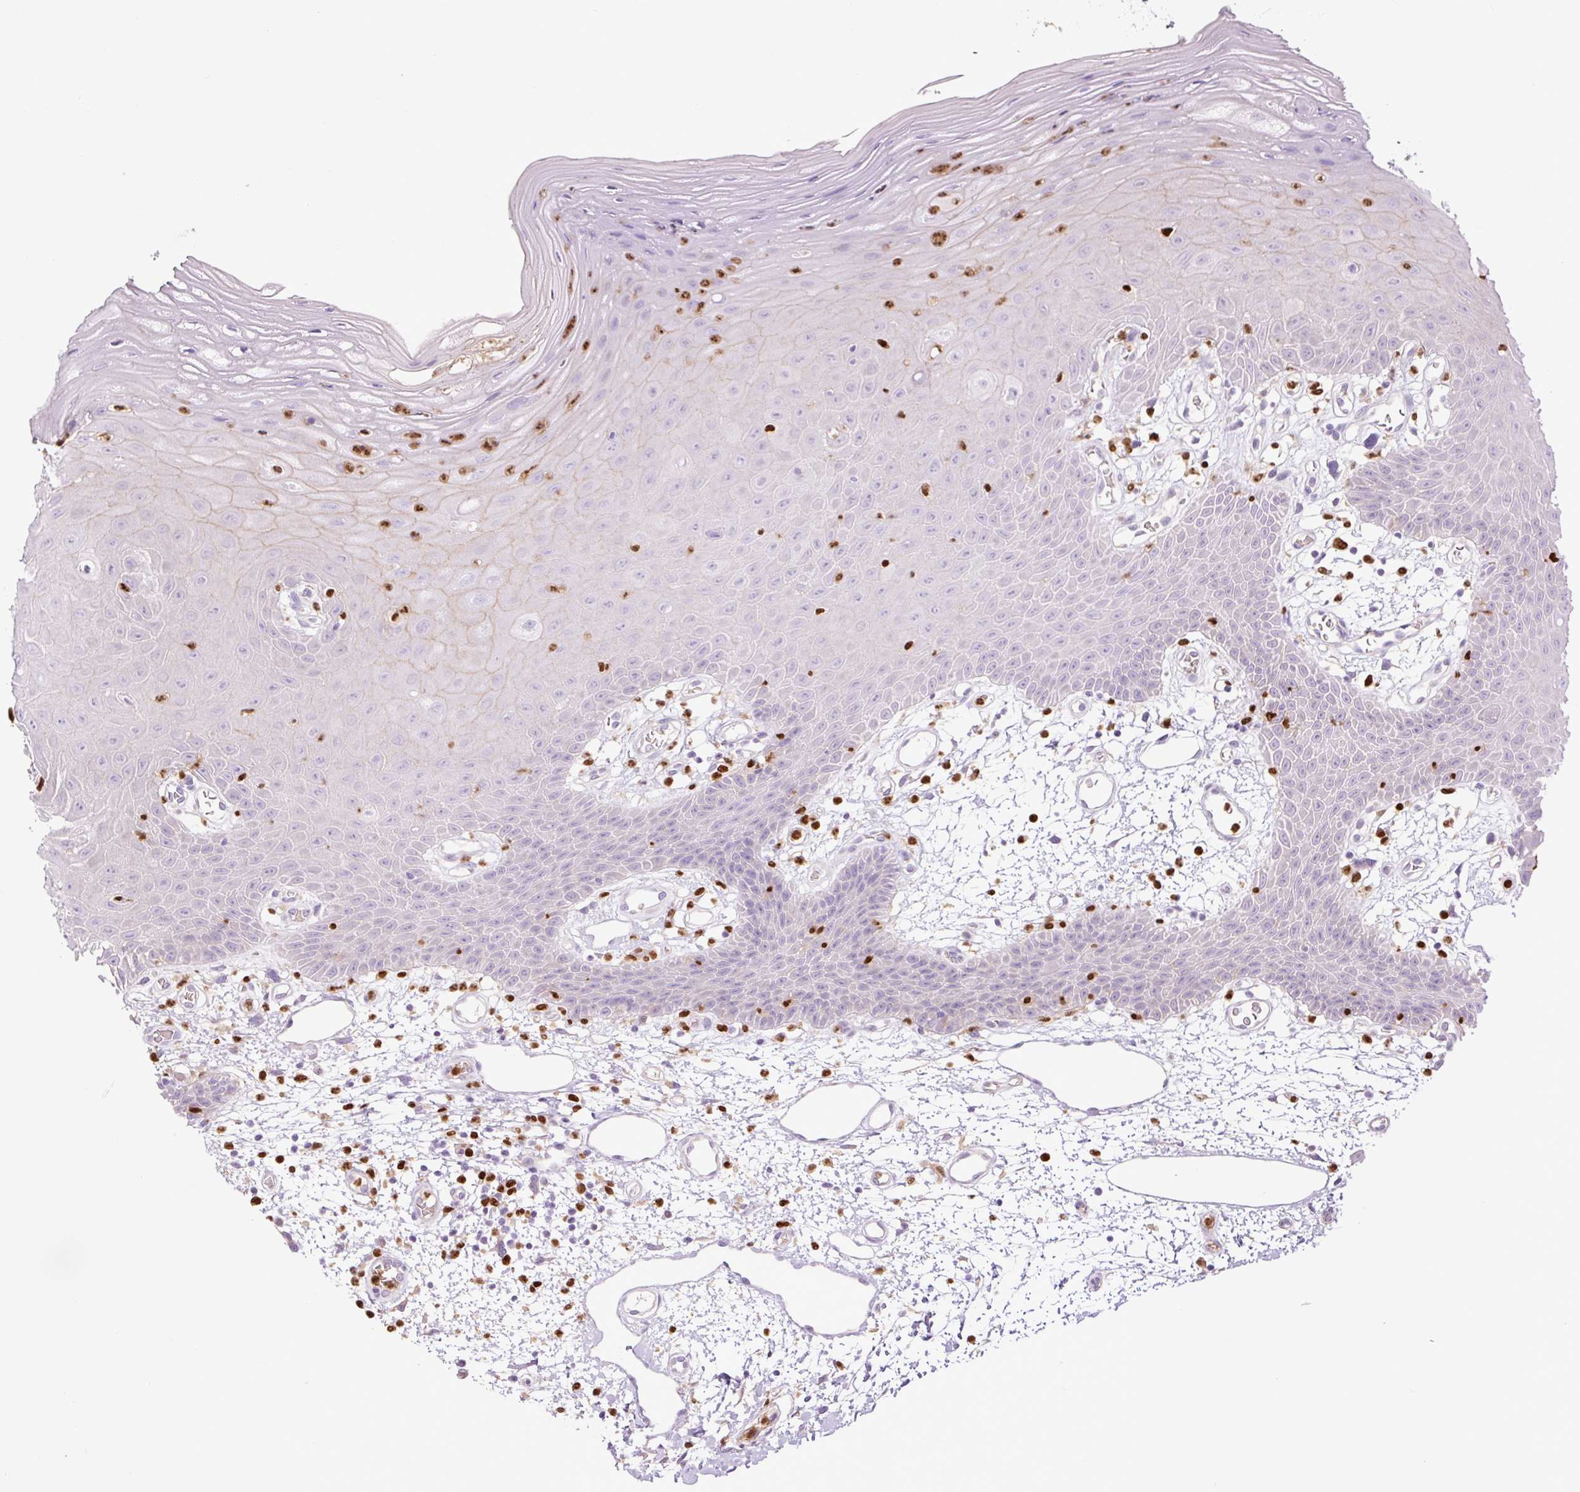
{"staining": {"intensity": "negative", "quantity": "none", "location": "none"}, "tissue": "oral mucosa", "cell_type": "Squamous epithelial cells", "image_type": "normal", "snomed": [{"axis": "morphology", "description": "Normal tissue, NOS"}, {"axis": "topography", "description": "Oral tissue"}], "caption": "High power microscopy image of an IHC histopathology image of normal oral mucosa, revealing no significant positivity in squamous epithelial cells.", "gene": "SPI1", "patient": {"sex": "female", "age": 59}}